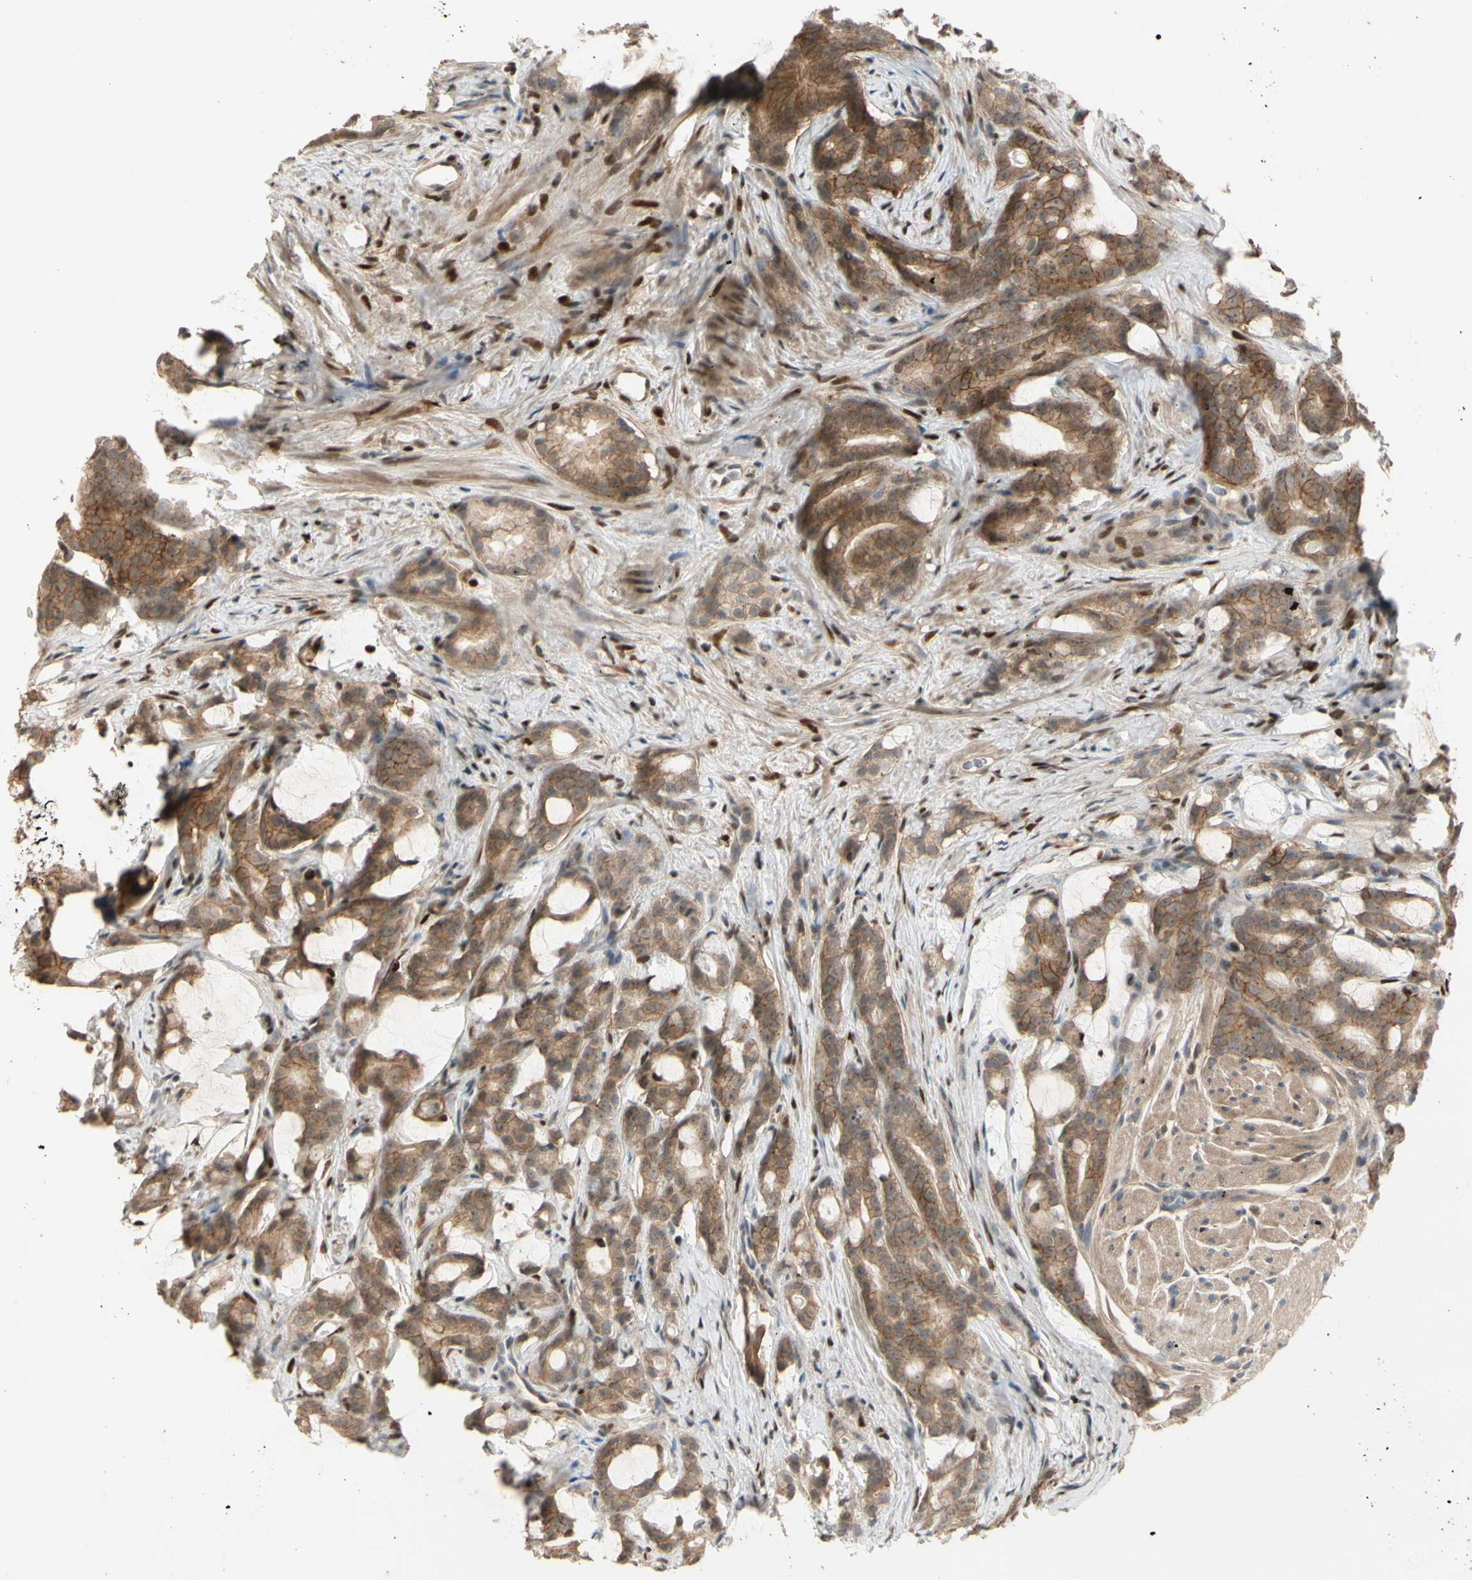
{"staining": {"intensity": "moderate", "quantity": "25%-75%", "location": "cytoplasmic/membranous"}, "tissue": "prostate cancer", "cell_type": "Tumor cells", "image_type": "cancer", "snomed": [{"axis": "morphology", "description": "Adenocarcinoma, Low grade"}, {"axis": "topography", "description": "Prostate"}], "caption": "An image of adenocarcinoma (low-grade) (prostate) stained for a protein demonstrates moderate cytoplasmic/membranous brown staining in tumor cells.", "gene": "NFYA", "patient": {"sex": "male", "age": 58}}